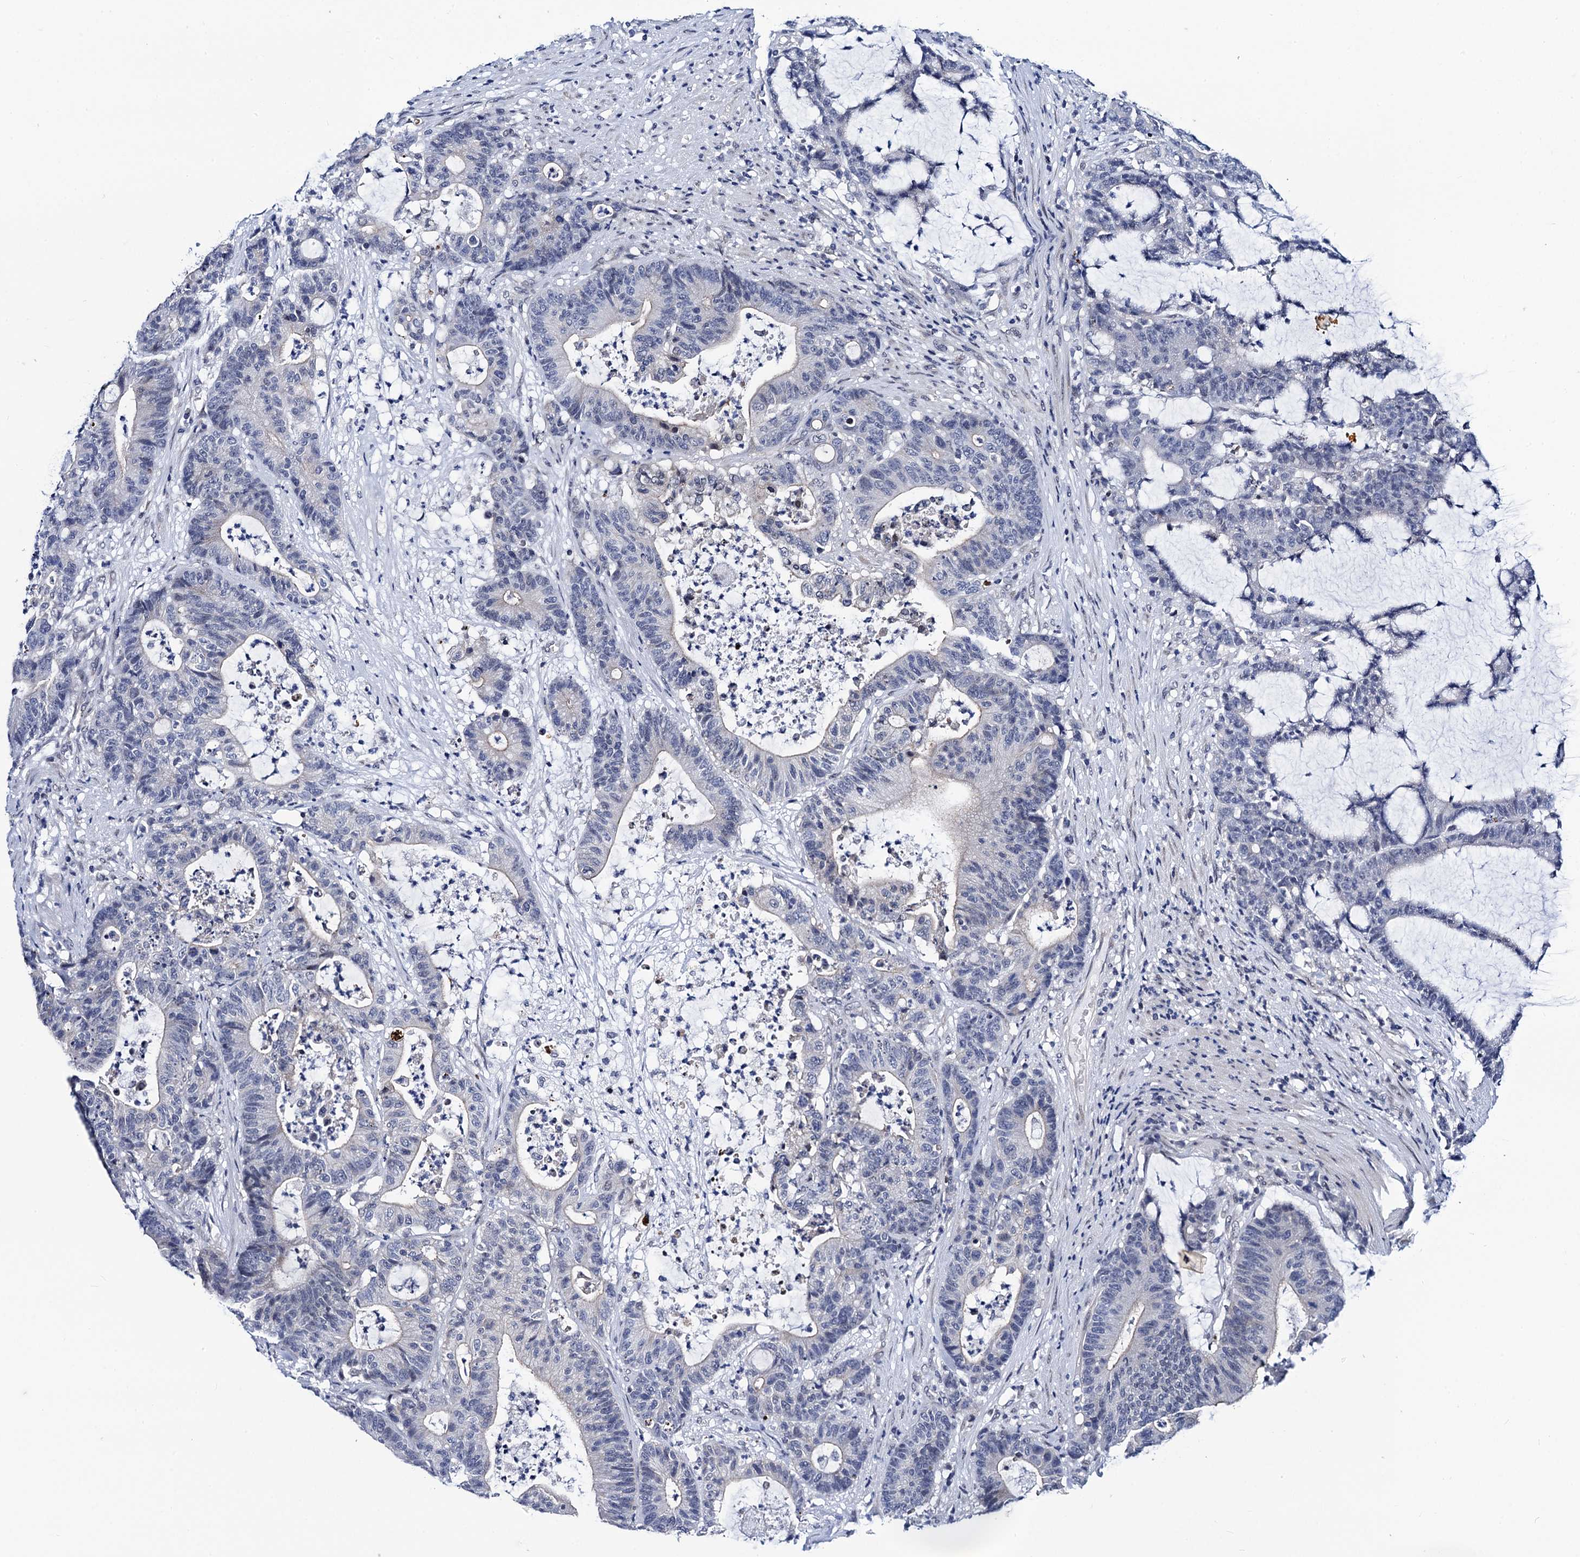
{"staining": {"intensity": "negative", "quantity": "none", "location": "none"}, "tissue": "colorectal cancer", "cell_type": "Tumor cells", "image_type": "cancer", "snomed": [{"axis": "morphology", "description": "Adenocarcinoma, NOS"}, {"axis": "topography", "description": "Colon"}], "caption": "This is an IHC image of colorectal adenocarcinoma. There is no expression in tumor cells.", "gene": "C16orf87", "patient": {"sex": "female", "age": 84}}